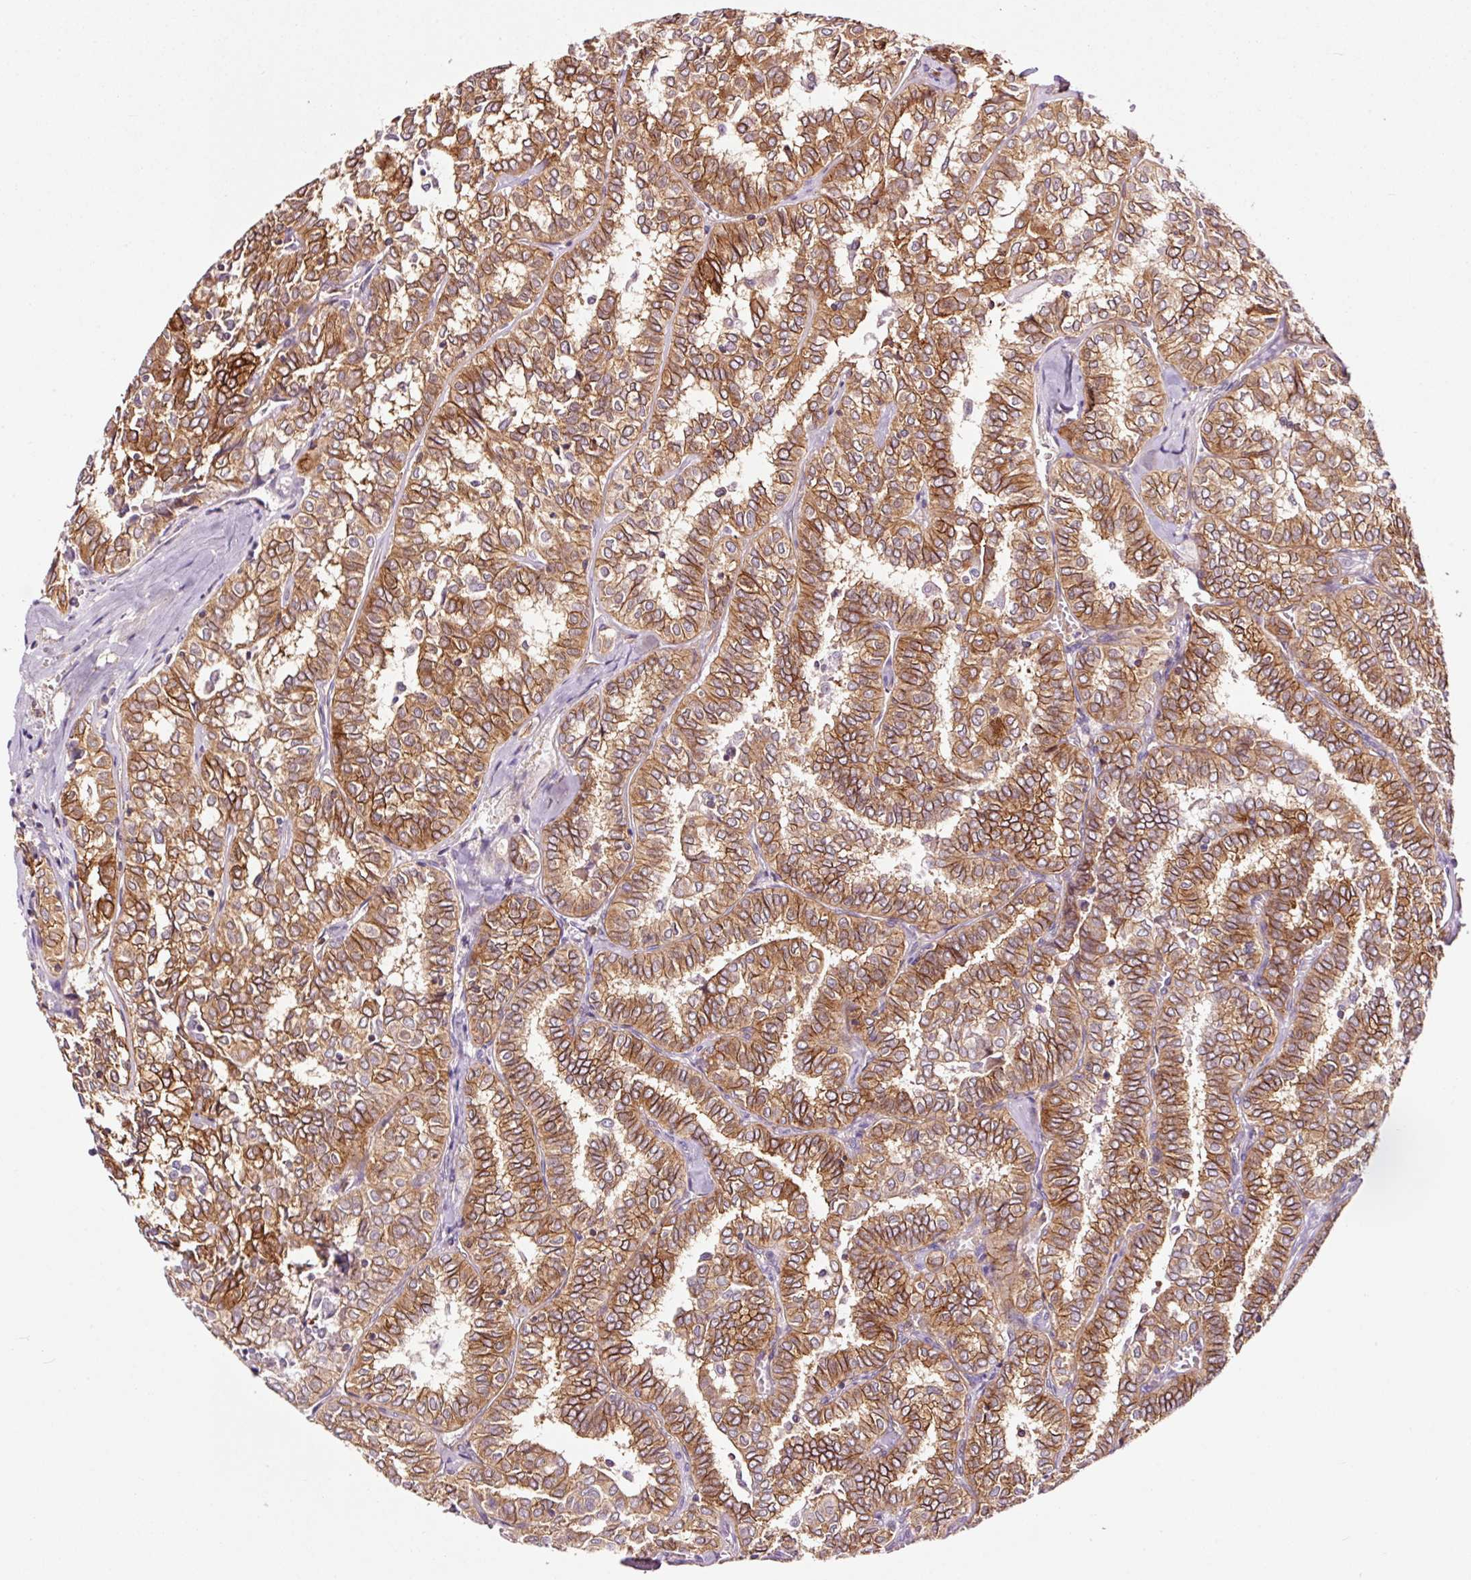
{"staining": {"intensity": "moderate", "quantity": ">75%", "location": "cytoplasmic/membranous"}, "tissue": "thyroid cancer", "cell_type": "Tumor cells", "image_type": "cancer", "snomed": [{"axis": "morphology", "description": "Papillary adenocarcinoma, NOS"}, {"axis": "topography", "description": "Thyroid gland"}], "caption": "Protein expression by immunohistochemistry (IHC) exhibits moderate cytoplasmic/membranous expression in about >75% of tumor cells in papillary adenocarcinoma (thyroid).", "gene": "ADD3", "patient": {"sex": "female", "age": 30}}